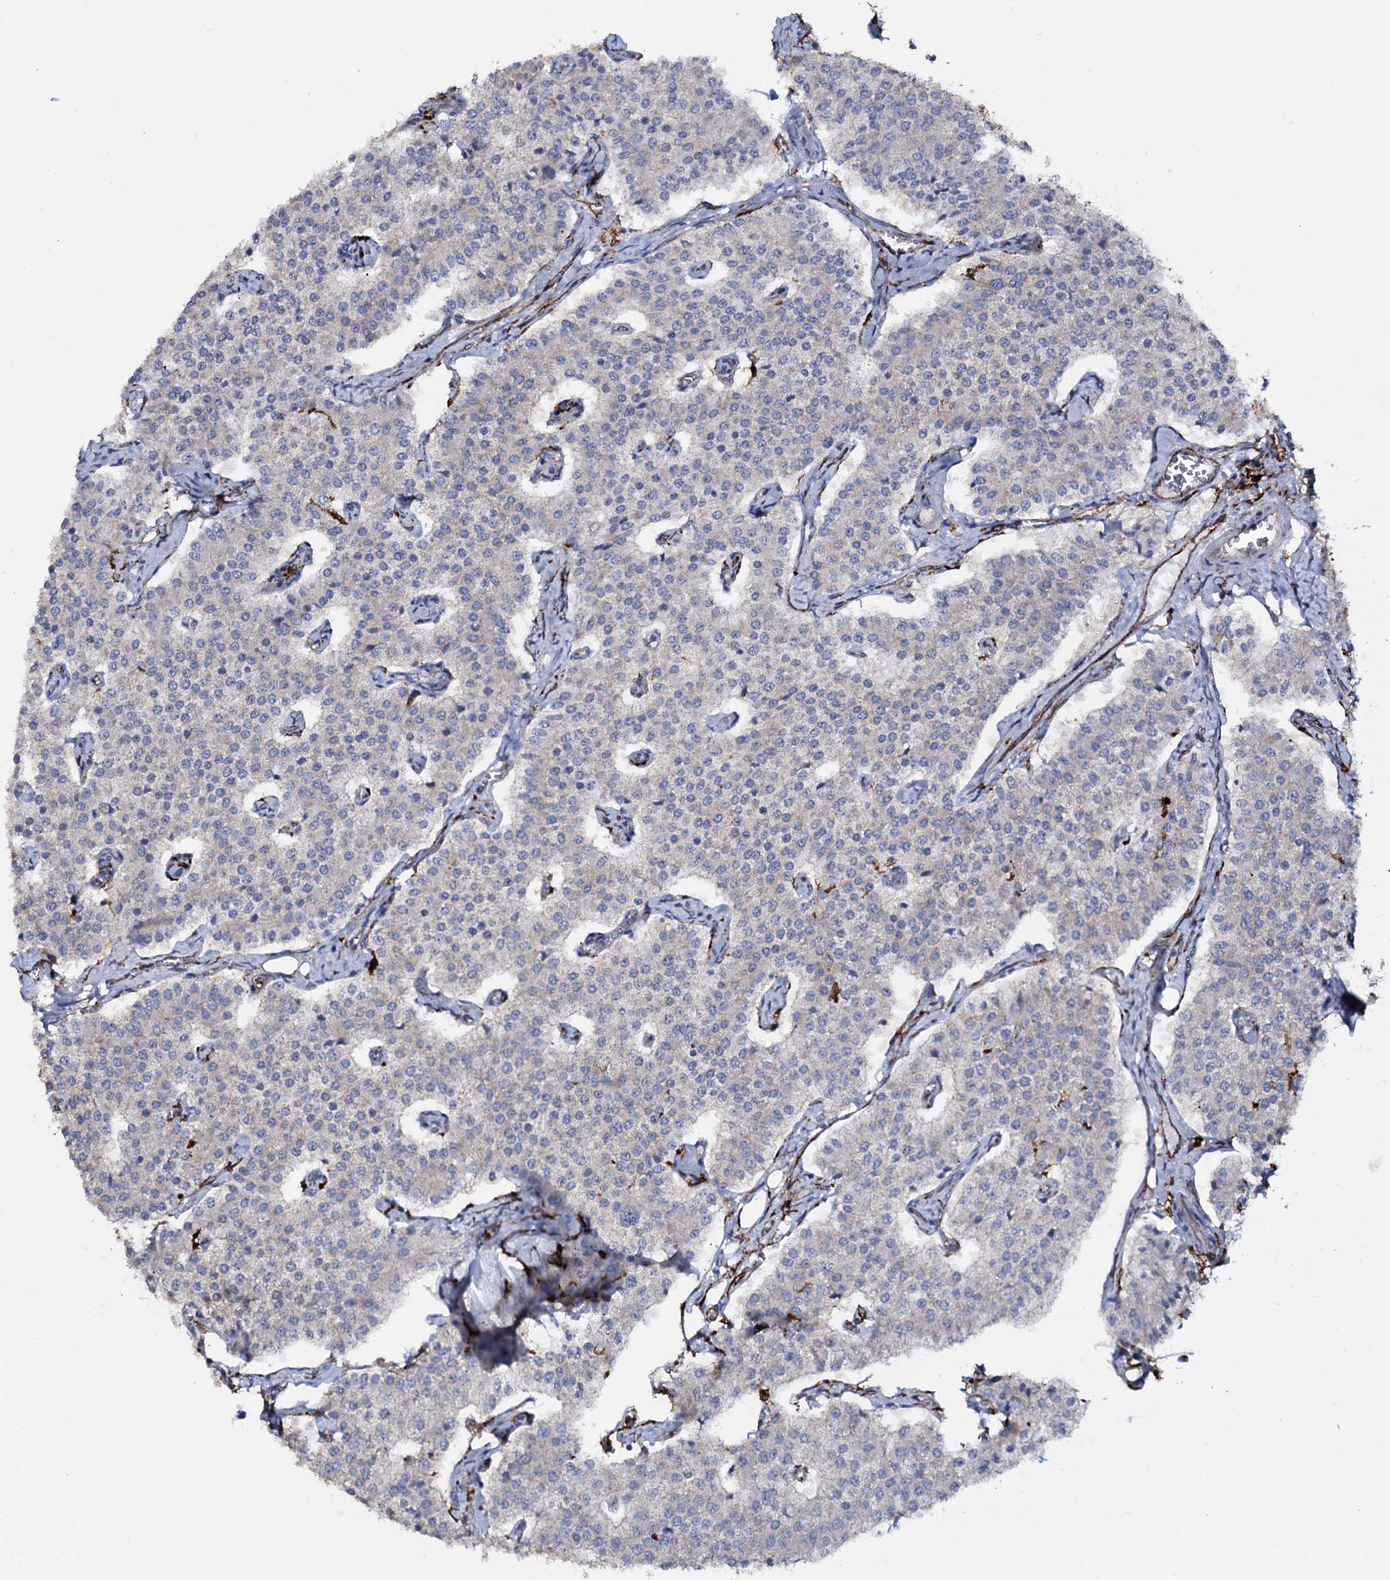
{"staining": {"intensity": "negative", "quantity": "none", "location": "none"}, "tissue": "carcinoid", "cell_type": "Tumor cells", "image_type": "cancer", "snomed": [{"axis": "morphology", "description": "Carcinoid, malignant, NOS"}, {"axis": "topography", "description": "Colon"}], "caption": "There is no significant expression in tumor cells of carcinoid.", "gene": "OSBPL2", "patient": {"sex": "female", "age": 52}}